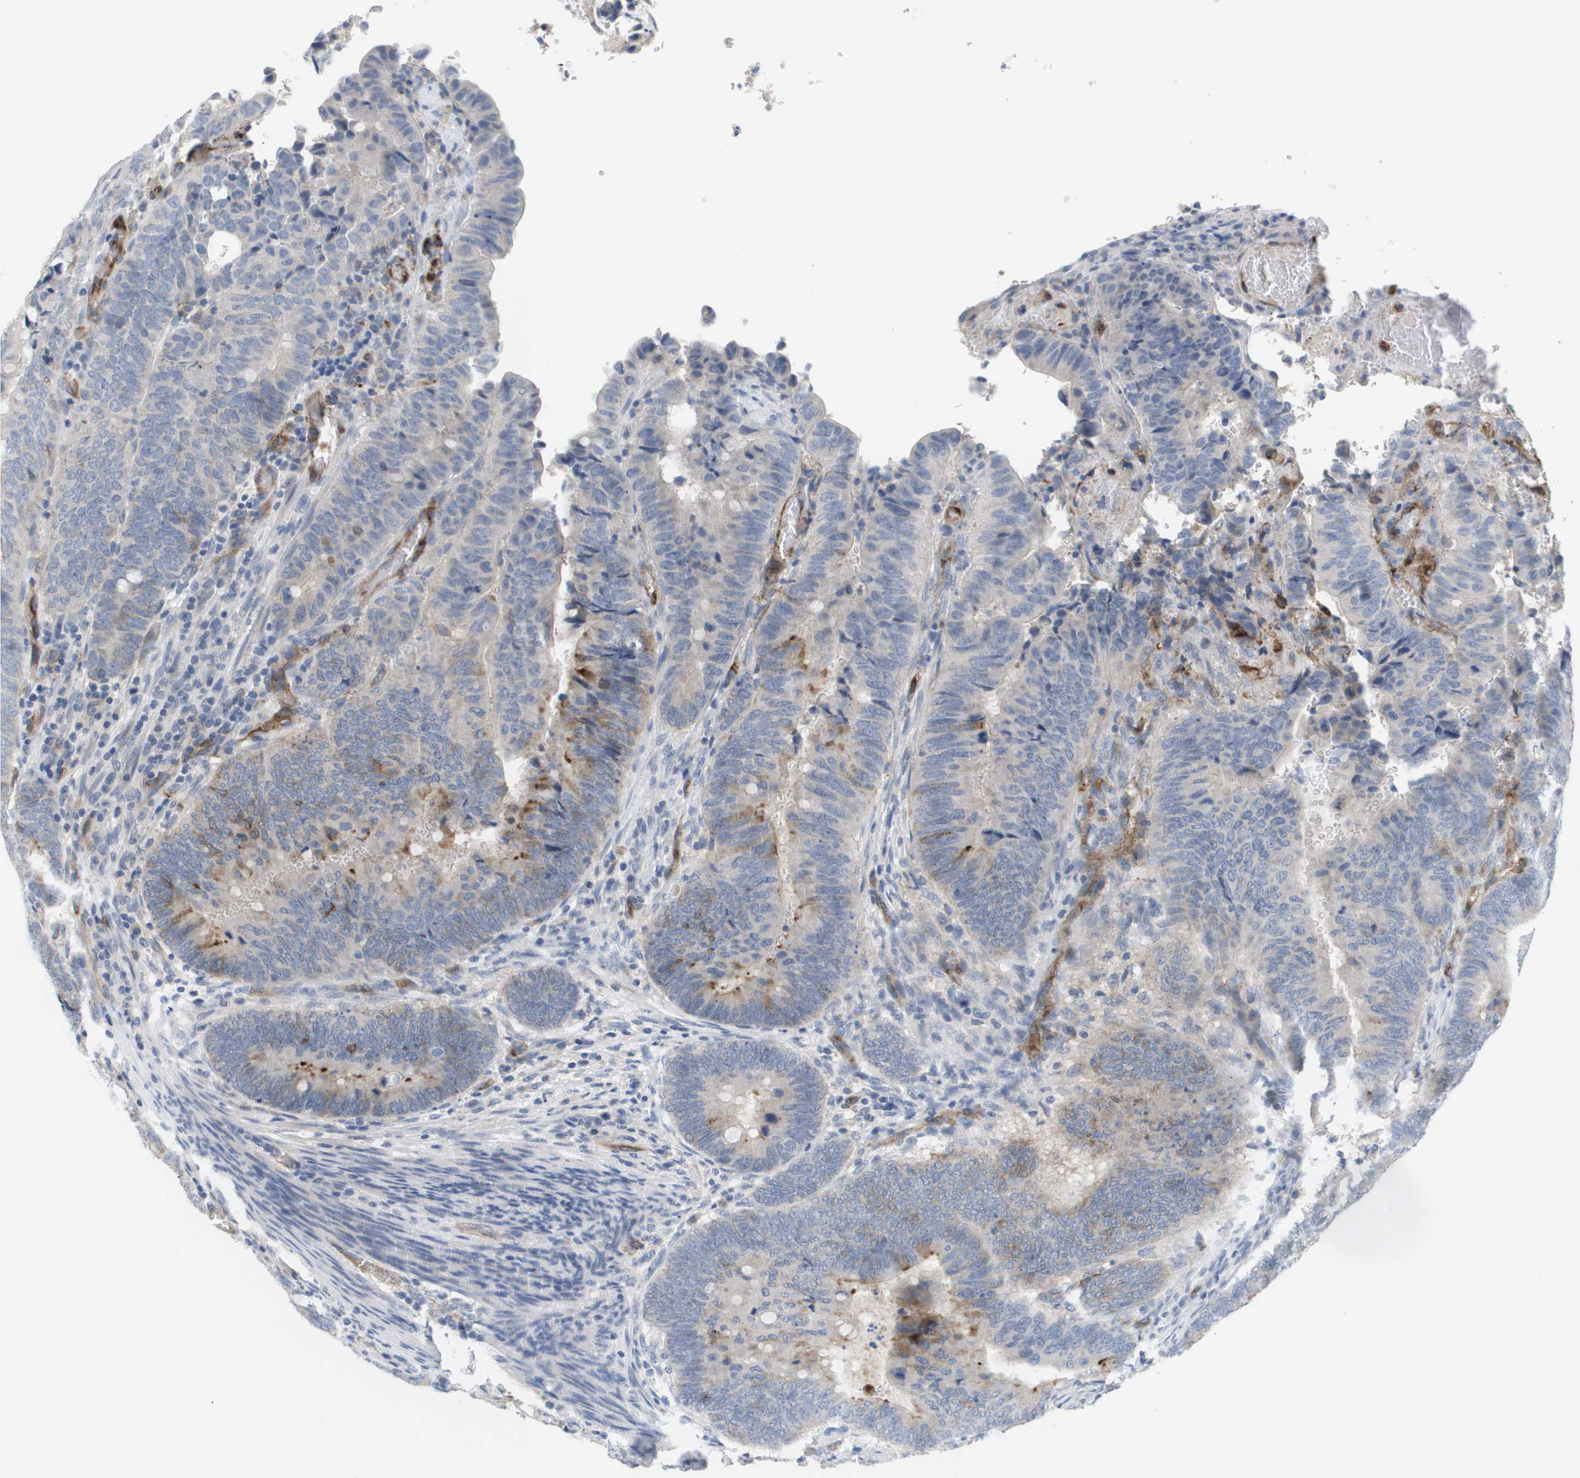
{"staining": {"intensity": "moderate", "quantity": "<25%", "location": "cytoplasmic/membranous"}, "tissue": "colorectal cancer", "cell_type": "Tumor cells", "image_type": "cancer", "snomed": [{"axis": "morphology", "description": "Normal tissue, NOS"}, {"axis": "morphology", "description": "Adenocarcinoma, NOS"}, {"axis": "topography", "description": "Rectum"}, {"axis": "topography", "description": "Peripheral nerve tissue"}], "caption": "Immunohistochemical staining of human colorectal adenocarcinoma shows low levels of moderate cytoplasmic/membranous protein expression in approximately <25% of tumor cells. (Stains: DAB (3,3'-diaminobenzidine) in brown, nuclei in blue, Microscopy: brightfield microscopy at high magnification).", "gene": "ANGPT2", "patient": {"sex": "male", "age": 92}}